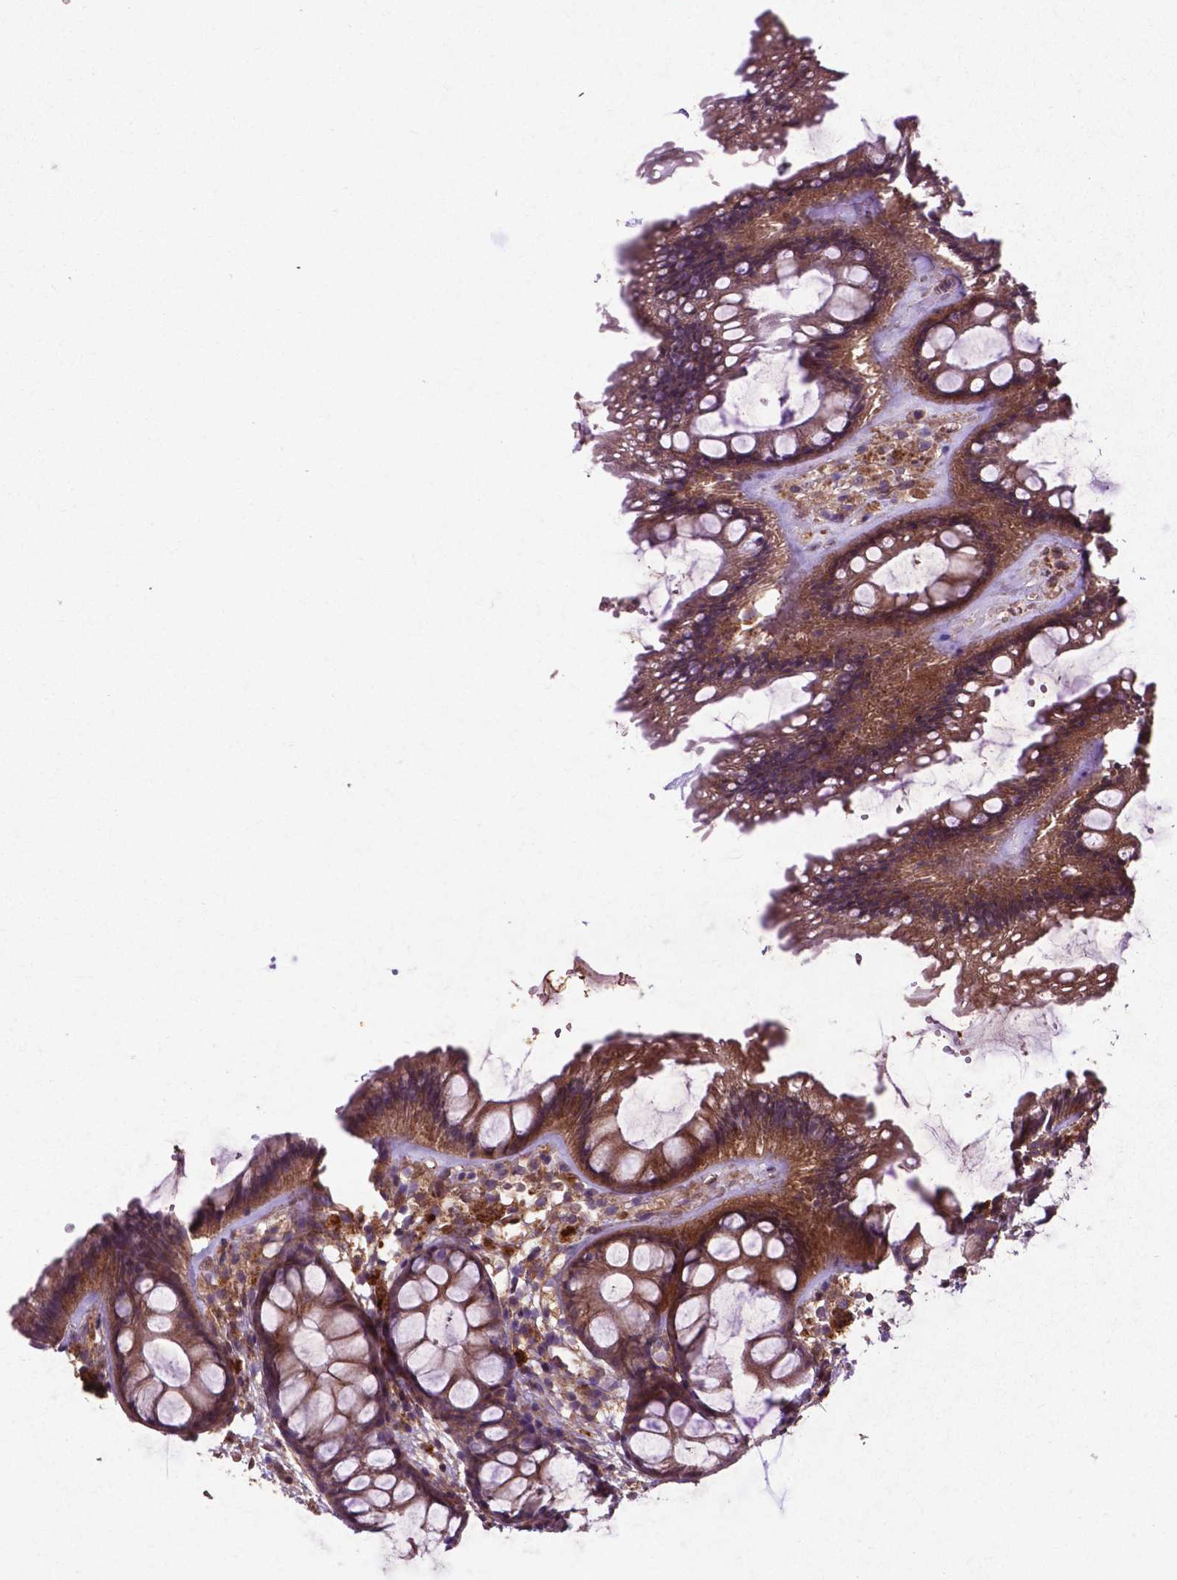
{"staining": {"intensity": "moderate", "quantity": ">75%", "location": "cytoplasmic/membranous"}, "tissue": "rectum", "cell_type": "Glandular cells", "image_type": "normal", "snomed": [{"axis": "morphology", "description": "Normal tissue, NOS"}, {"axis": "topography", "description": "Rectum"}], "caption": "An immunohistochemistry image of unremarkable tissue is shown. Protein staining in brown highlights moderate cytoplasmic/membranous positivity in rectum within glandular cells. Nuclei are stained in blue.", "gene": "RRAS", "patient": {"sex": "female", "age": 62}}